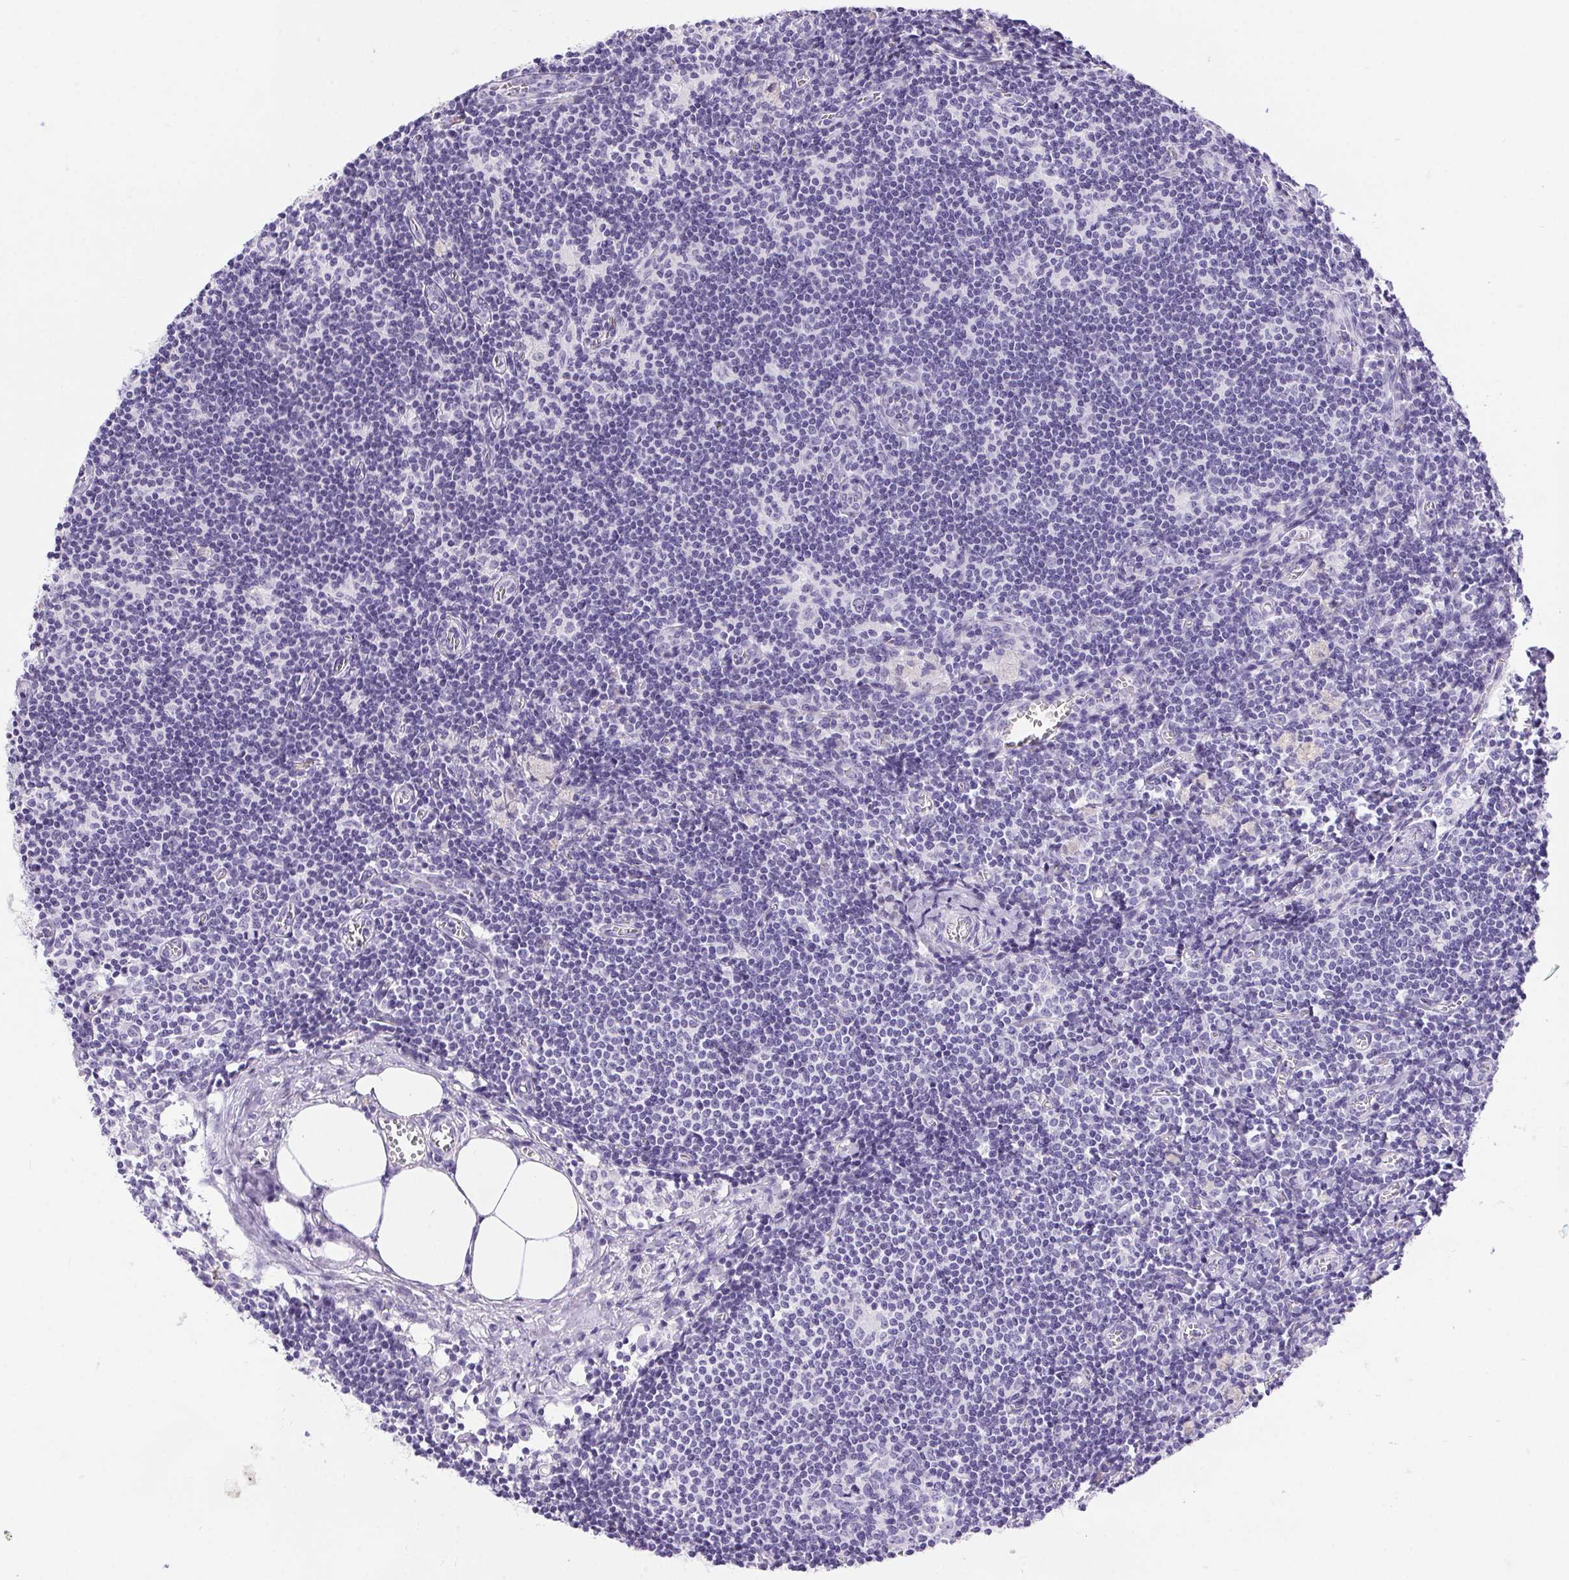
{"staining": {"intensity": "negative", "quantity": "none", "location": "none"}, "tissue": "lymph node", "cell_type": "Non-germinal center cells", "image_type": "normal", "snomed": [{"axis": "morphology", "description": "Normal tissue, NOS"}, {"axis": "topography", "description": "Lymph node"}], "caption": "IHC image of unremarkable lymph node: human lymph node stained with DAB reveals no significant protein staining in non-germinal center cells.", "gene": "ERP27", "patient": {"sex": "female", "age": 52}}